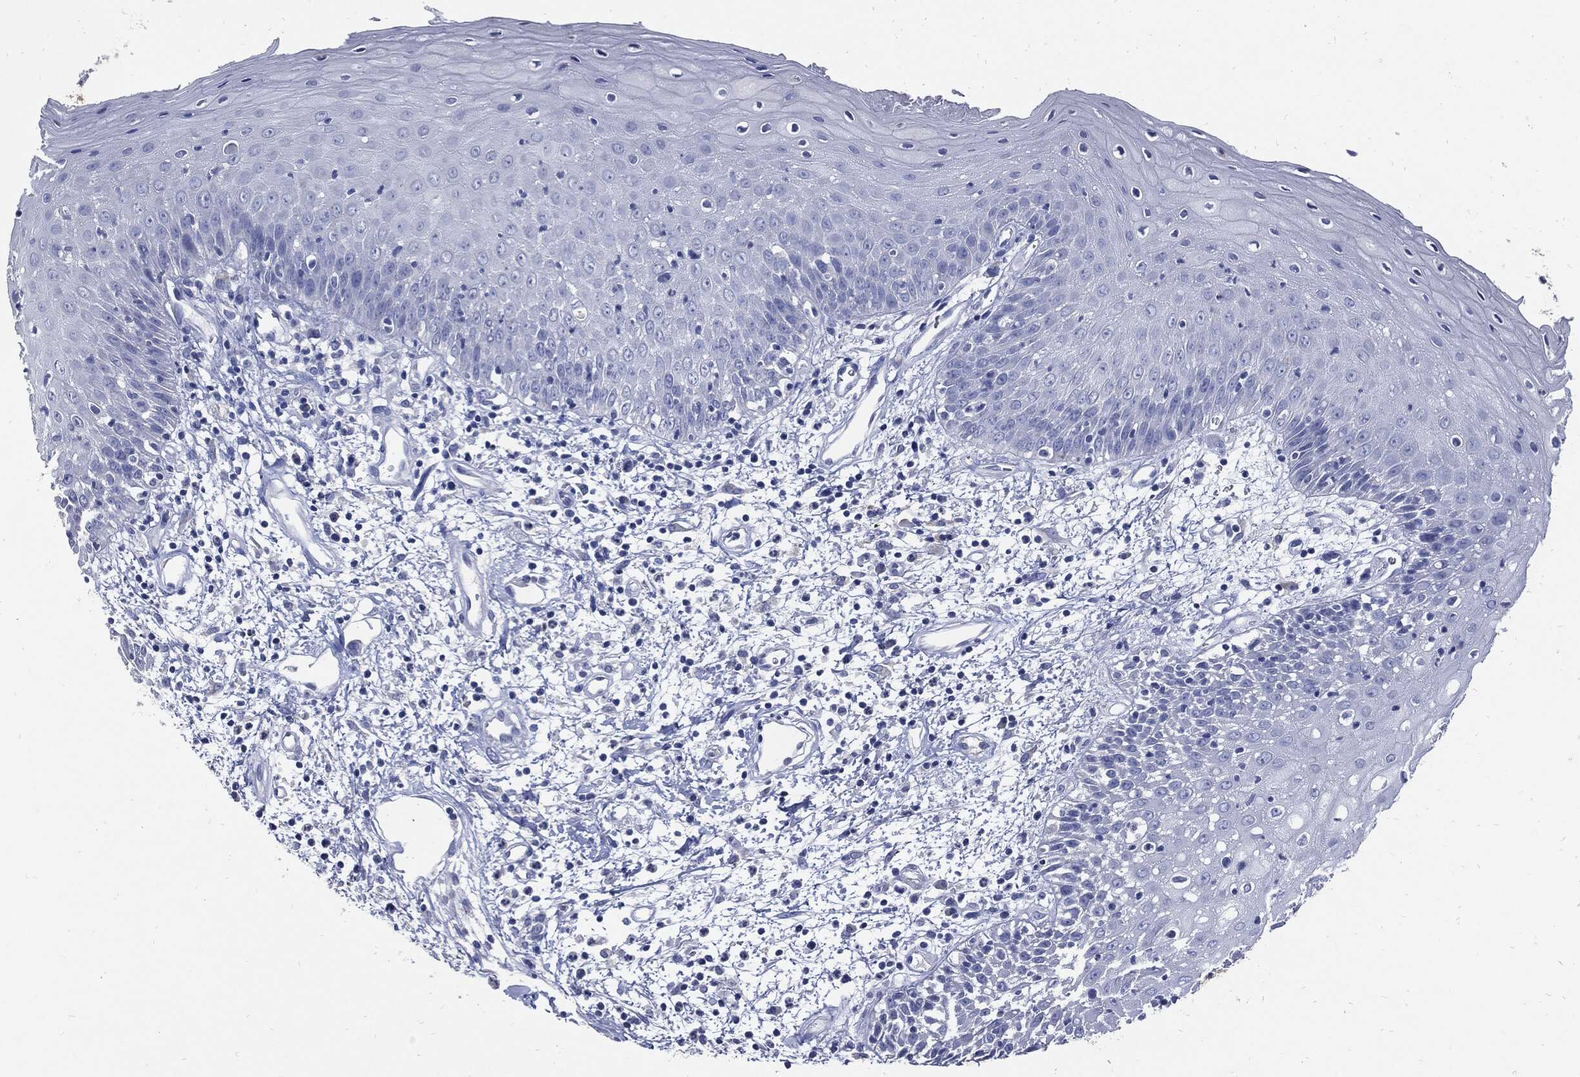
{"staining": {"intensity": "negative", "quantity": "none", "location": "none"}, "tissue": "oral mucosa", "cell_type": "Squamous epithelial cells", "image_type": "normal", "snomed": [{"axis": "morphology", "description": "Normal tissue, NOS"}, {"axis": "morphology", "description": "Squamous cell carcinoma, NOS"}, {"axis": "topography", "description": "Skeletal muscle"}, {"axis": "topography", "description": "Oral tissue"}, {"axis": "topography", "description": "Head-Neck"}], "caption": "Protein analysis of normal oral mucosa demonstrates no significant staining in squamous epithelial cells.", "gene": "CPE", "patient": {"sex": "female", "age": 84}}